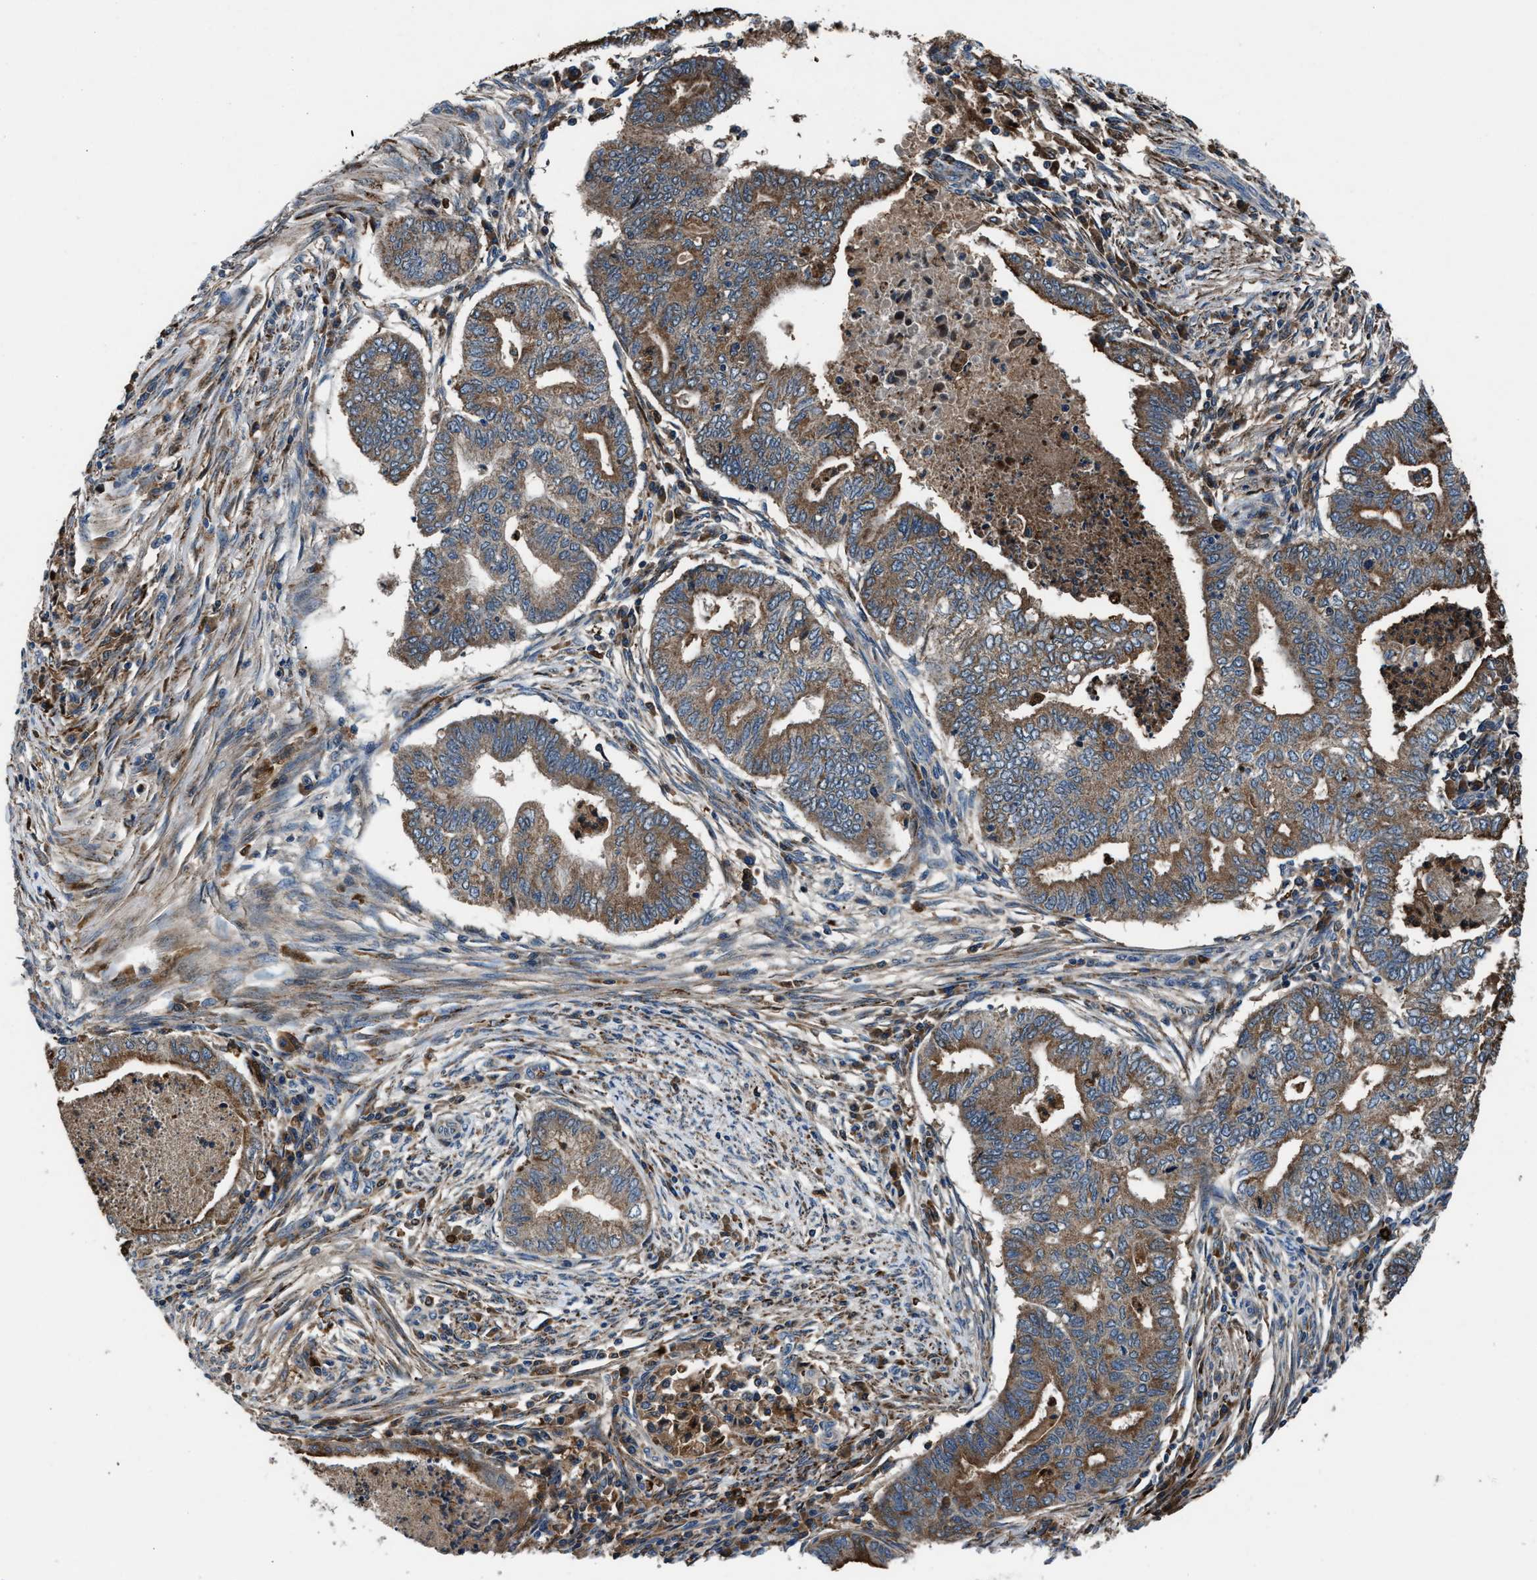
{"staining": {"intensity": "moderate", "quantity": ">75%", "location": "cytoplasmic/membranous"}, "tissue": "endometrial cancer", "cell_type": "Tumor cells", "image_type": "cancer", "snomed": [{"axis": "morphology", "description": "Polyp, NOS"}, {"axis": "morphology", "description": "Adenocarcinoma, NOS"}, {"axis": "morphology", "description": "Adenoma, NOS"}, {"axis": "topography", "description": "Endometrium"}], "caption": "This is an image of IHC staining of endometrial cancer (adenocarcinoma), which shows moderate expression in the cytoplasmic/membranous of tumor cells.", "gene": "FAM221A", "patient": {"sex": "female", "age": 79}}